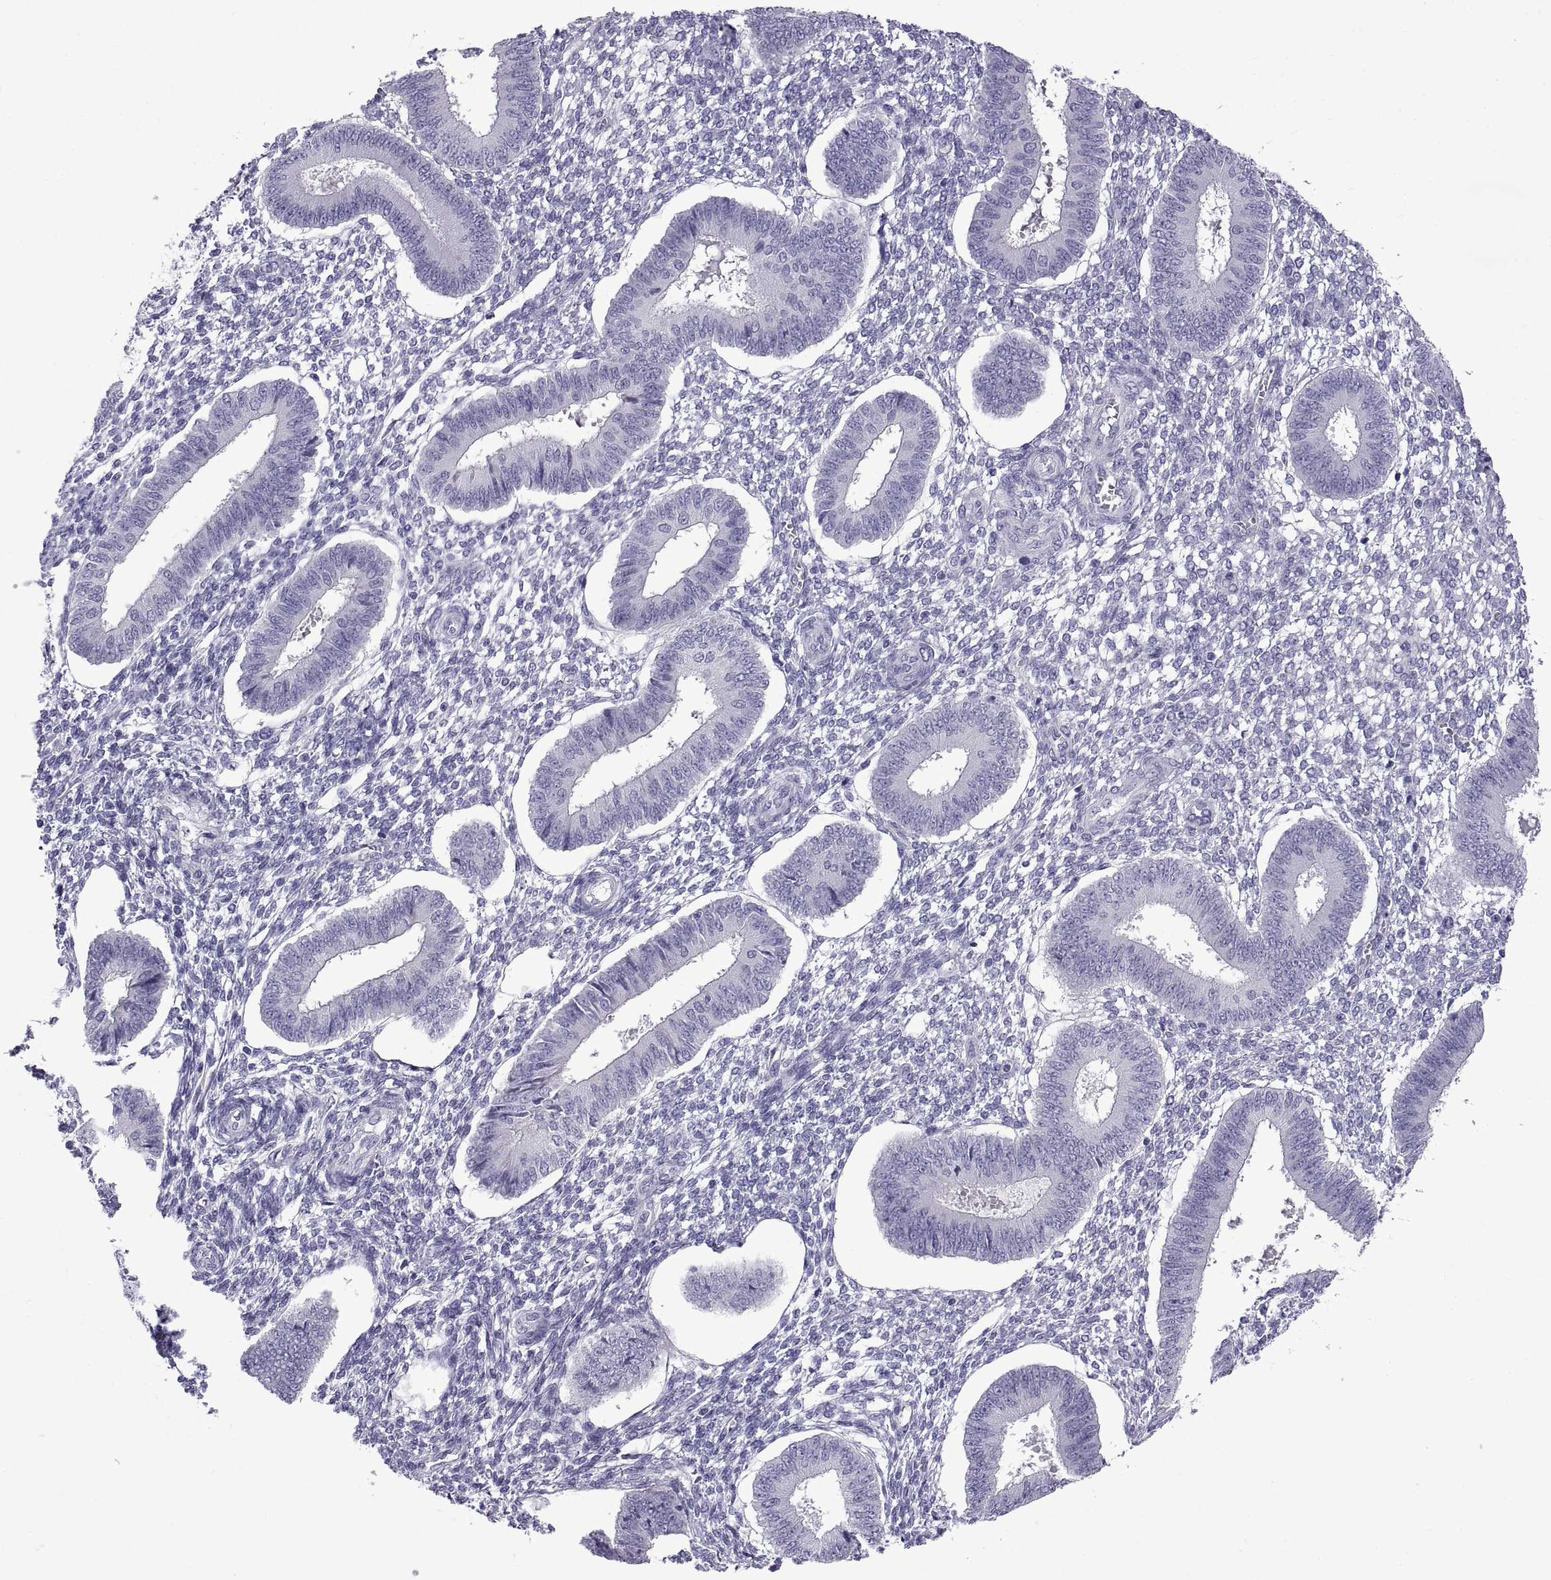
{"staining": {"intensity": "negative", "quantity": "none", "location": "none"}, "tissue": "endometrium", "cell_type": "Cells in endometrial stroma", "image_type": "normal", "snomed": [{"axis": "morphology", "description": "Normal tissue, NOS"}, {"axis": "topography", "description": "Endometrium"}], "caption": "Immunohistochemical staining of unremarkable endometrium exhibits no significant expression in cells in endometrial stroma. Brightfield microscopy of immunohistochemistry stained with DAB (brown) and hematoxylin (blue), captured at high magnification.", "gene": "SPDYE10", "patient": {"sex": "female", "age": 42}}